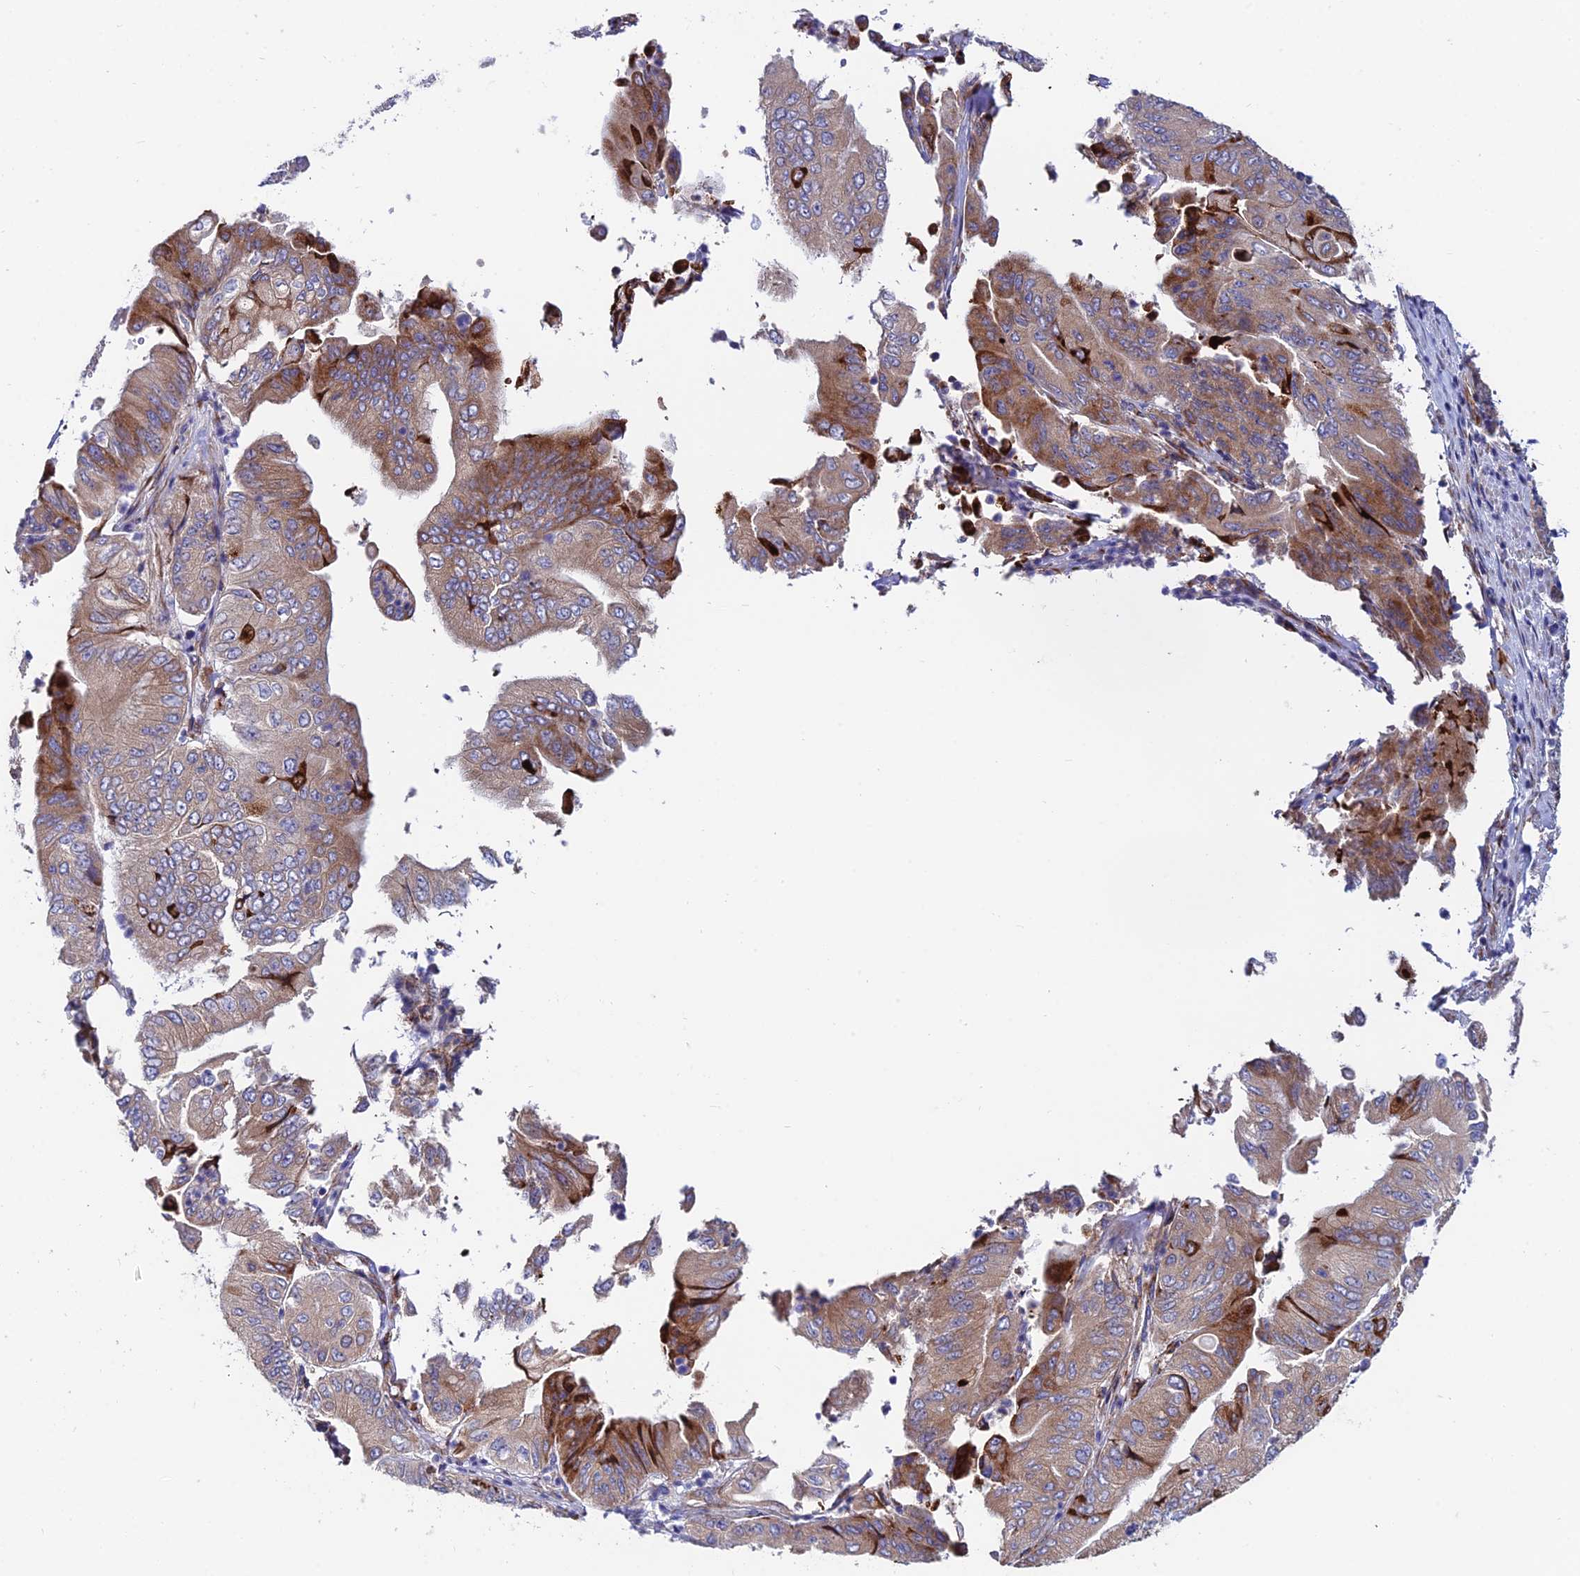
{"staining": {"intensity": "moderate", "quantity": "25%-75%", "location": "cytoplasmic/membranous"}, "tissue": "pancreatic cancer", "cell_type": "Tumor cells", "image_type": "cancer", "snomed": [{"axis": "morphology", "description": "Adenocarcinoma, NOS"}, {"axis": "topography", "description": "Pancreas"}], "caption": "Human pancreatic cancer (adenocarcinoma) stained with a protein marker exhibits moderate staining in tumor cells.", "gene": "EIF3K", "patient": {"sex": "female", "age": 77}}